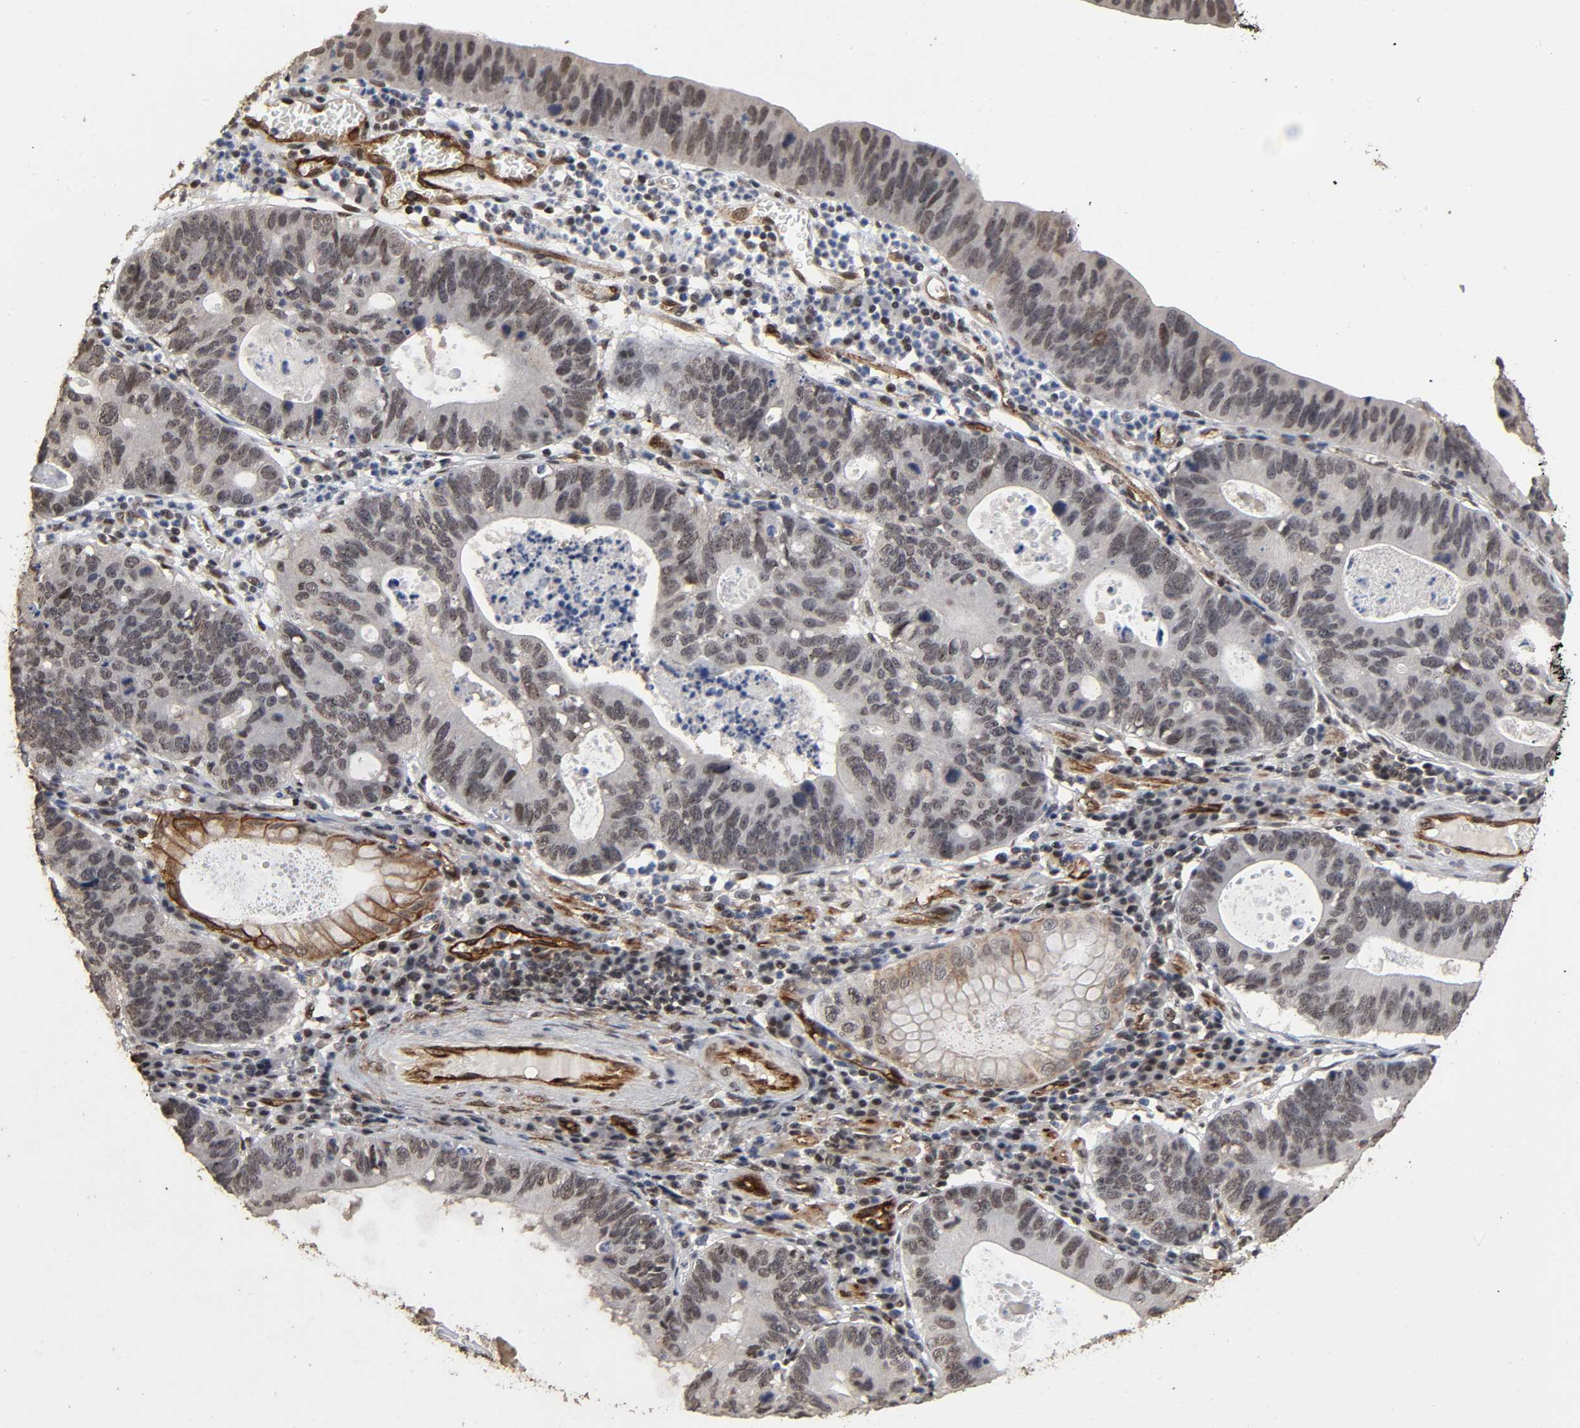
{"staining": {"intensity": "weak", "quantity": ">75%", "location": "cytoplasmic/membranous,nuclear"}, "tissue": "stomach cancer", "cell_type": "Tumor cells", "image_type": "cancer", "snomed": [{"axis": "morphology", "description": "Adenocarcinoma, NOS"}, {"axis": "topography", "description": "Stomach"}], "caption": "Brown immunohistochemical staining in stomach cancer (adenocarcinoma) exhibits weak cytoplasmic/membranous and nuclear expression in about >75% of tumor cells.", "gene": "AHNAK2", "patient": {"sex": "male", "age": 59}}